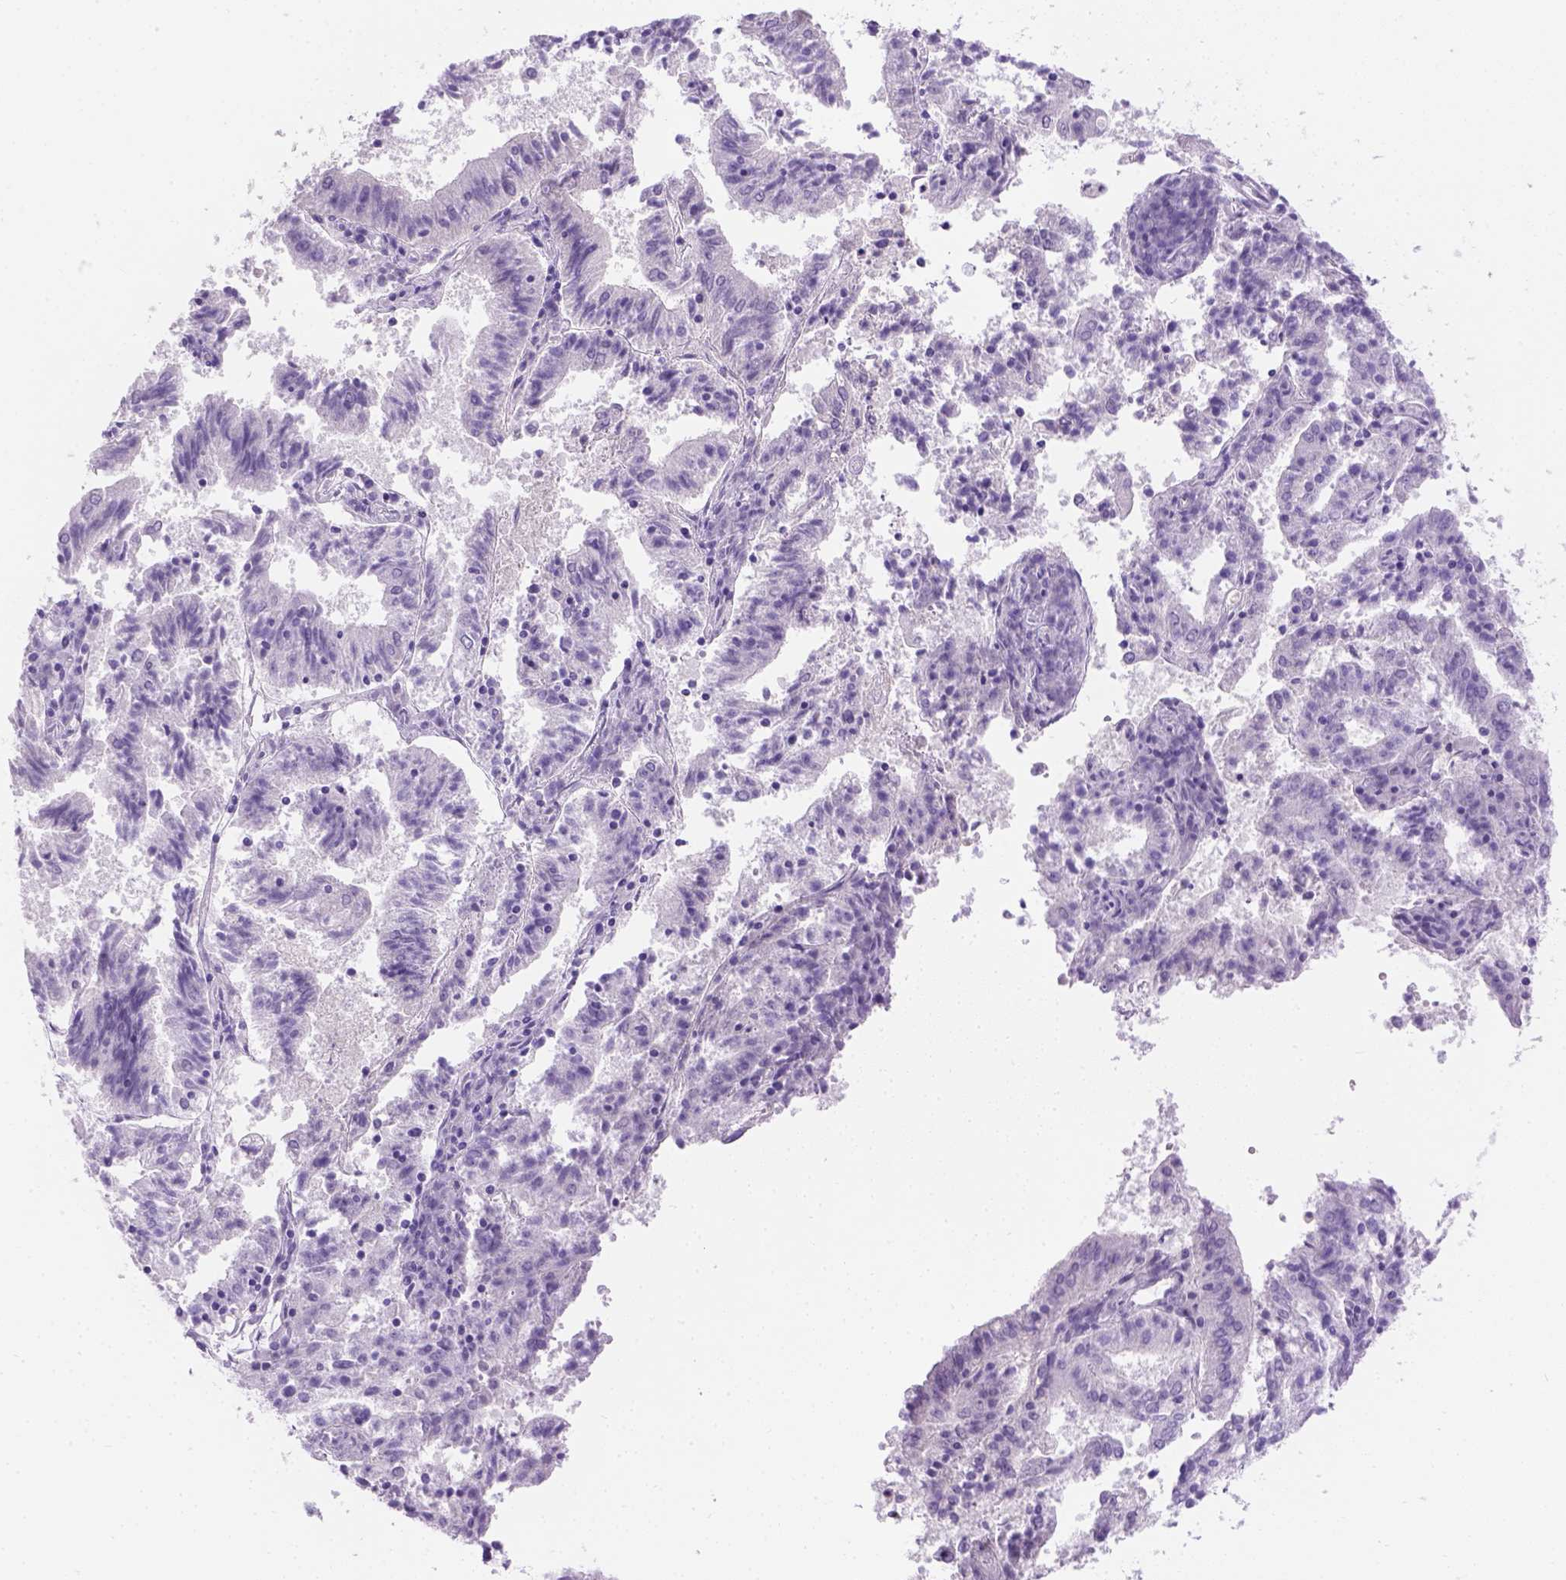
{"staining": {"intensity": "negative", "quantity": "none", "location": "none"}, "tissue": "endometrial cancer", "cell_type": "Tumor cells", "image_type": "cancer", "snomed": [{"axis": "morphology", "description": "Adenocarcinoma, NOS"}, {"axis": "topography", "description": "Endometrium"}], "caption": "This is a micrograph of immunohistochemistry (IHC) staining of endometrial cancer (adenocarcinoma), which shows no expression in tumor cells.", "gene": "TMEM38A", "patient": {"sex": "female", "age": 82}}